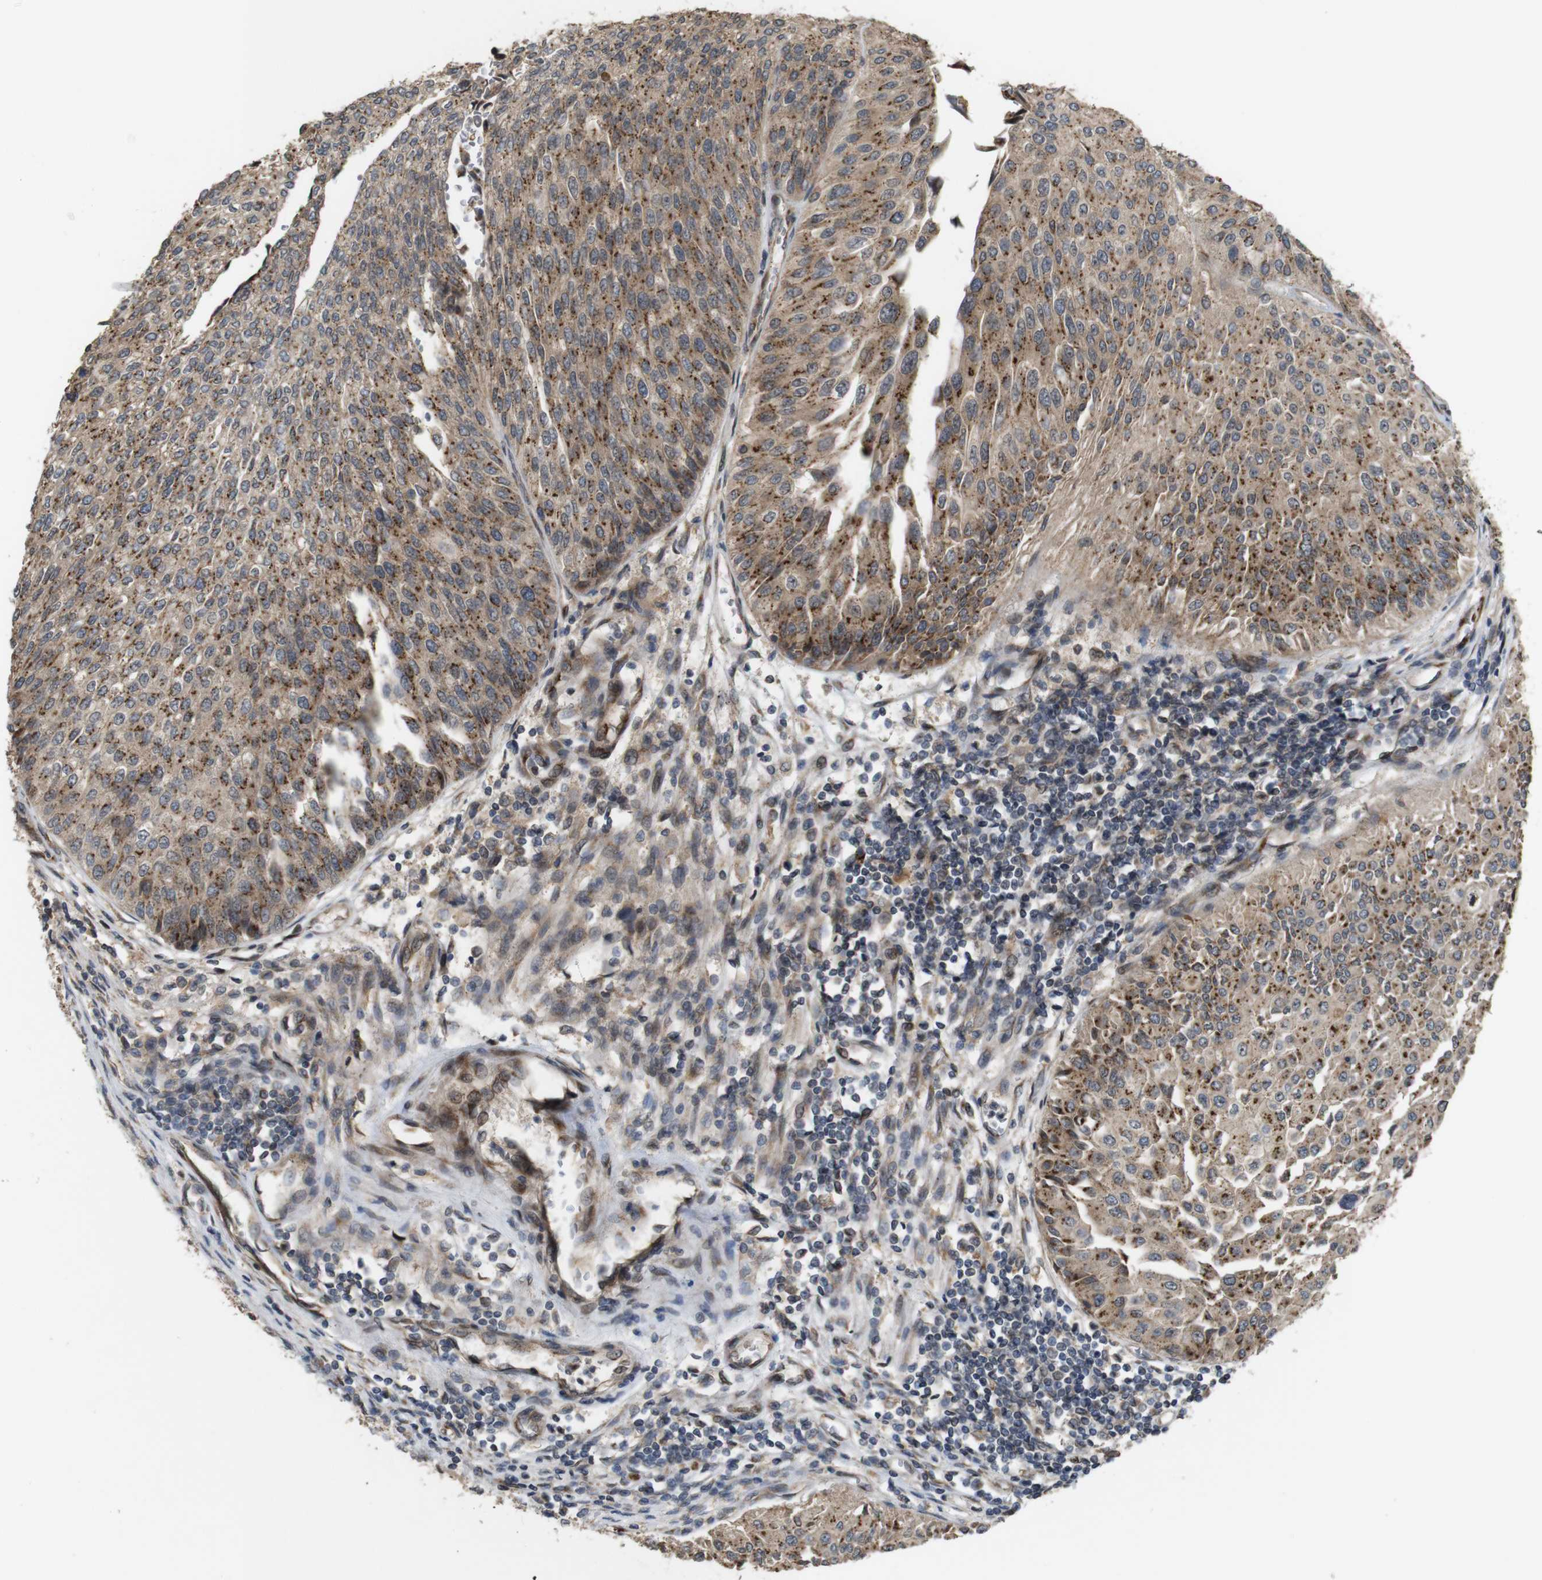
{"staining": {"intensity": "moderate", "quantity": ">75%", "location": "cytoplasmic/membranous"}, "tissue": "urothelial cancer", "cell_type": "Tumor cells", "image_type": "cancer", "snomed": [{"axis": "morphology", "description": "Urothelial carcinoma, Low grade"}, {"axis": "topography", "description": "Urinary bladder"}], "caption": "A brown stain labels moderate cytoplasmic/membranous positivity of a protein in low-grade urothelial carcinoma tumor cells.", "gene": "EFCAB14", "patient": {"sex": "male", "age": 67}}